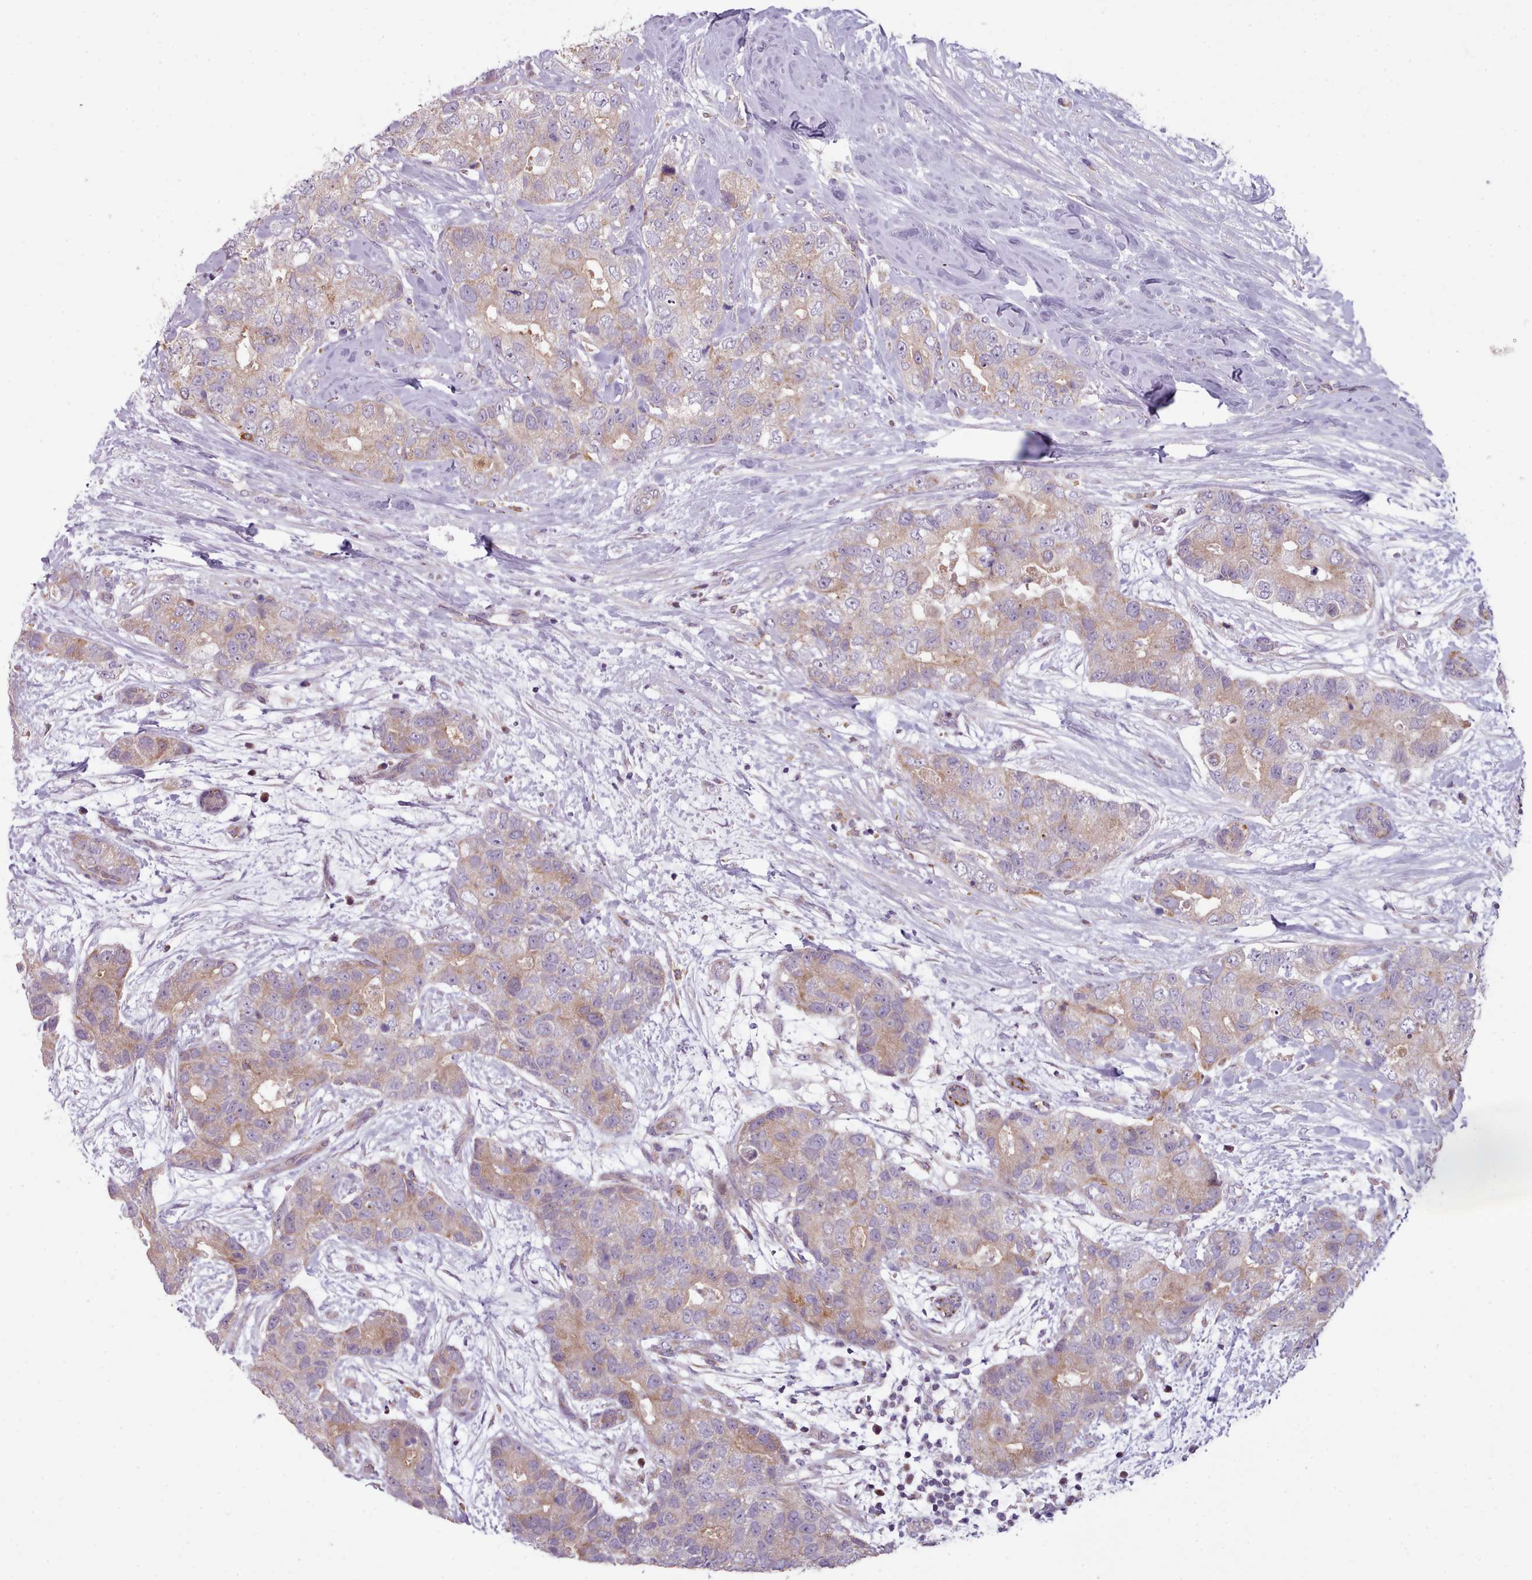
{"staining": {"intensity": "weak", "quantity": "25%-75%", "location": "cytoplasmic/membranous"}, "tissue": "breast cancer", "cell_type": "Tumor cells", "image_type": "cancer", "snomed": [{"axis": "morphology", "description": "Duct carcinoma"}, {"axis": "topography", "description": "Breast"}], "caption": "Tumor cells show low levels of weak cytoplasmic/membranous positivity in approximately 25%-75% of cells in breast cancer.", "gene": "SLC52A3", "patient": {"sex": "female", "age": 62}}